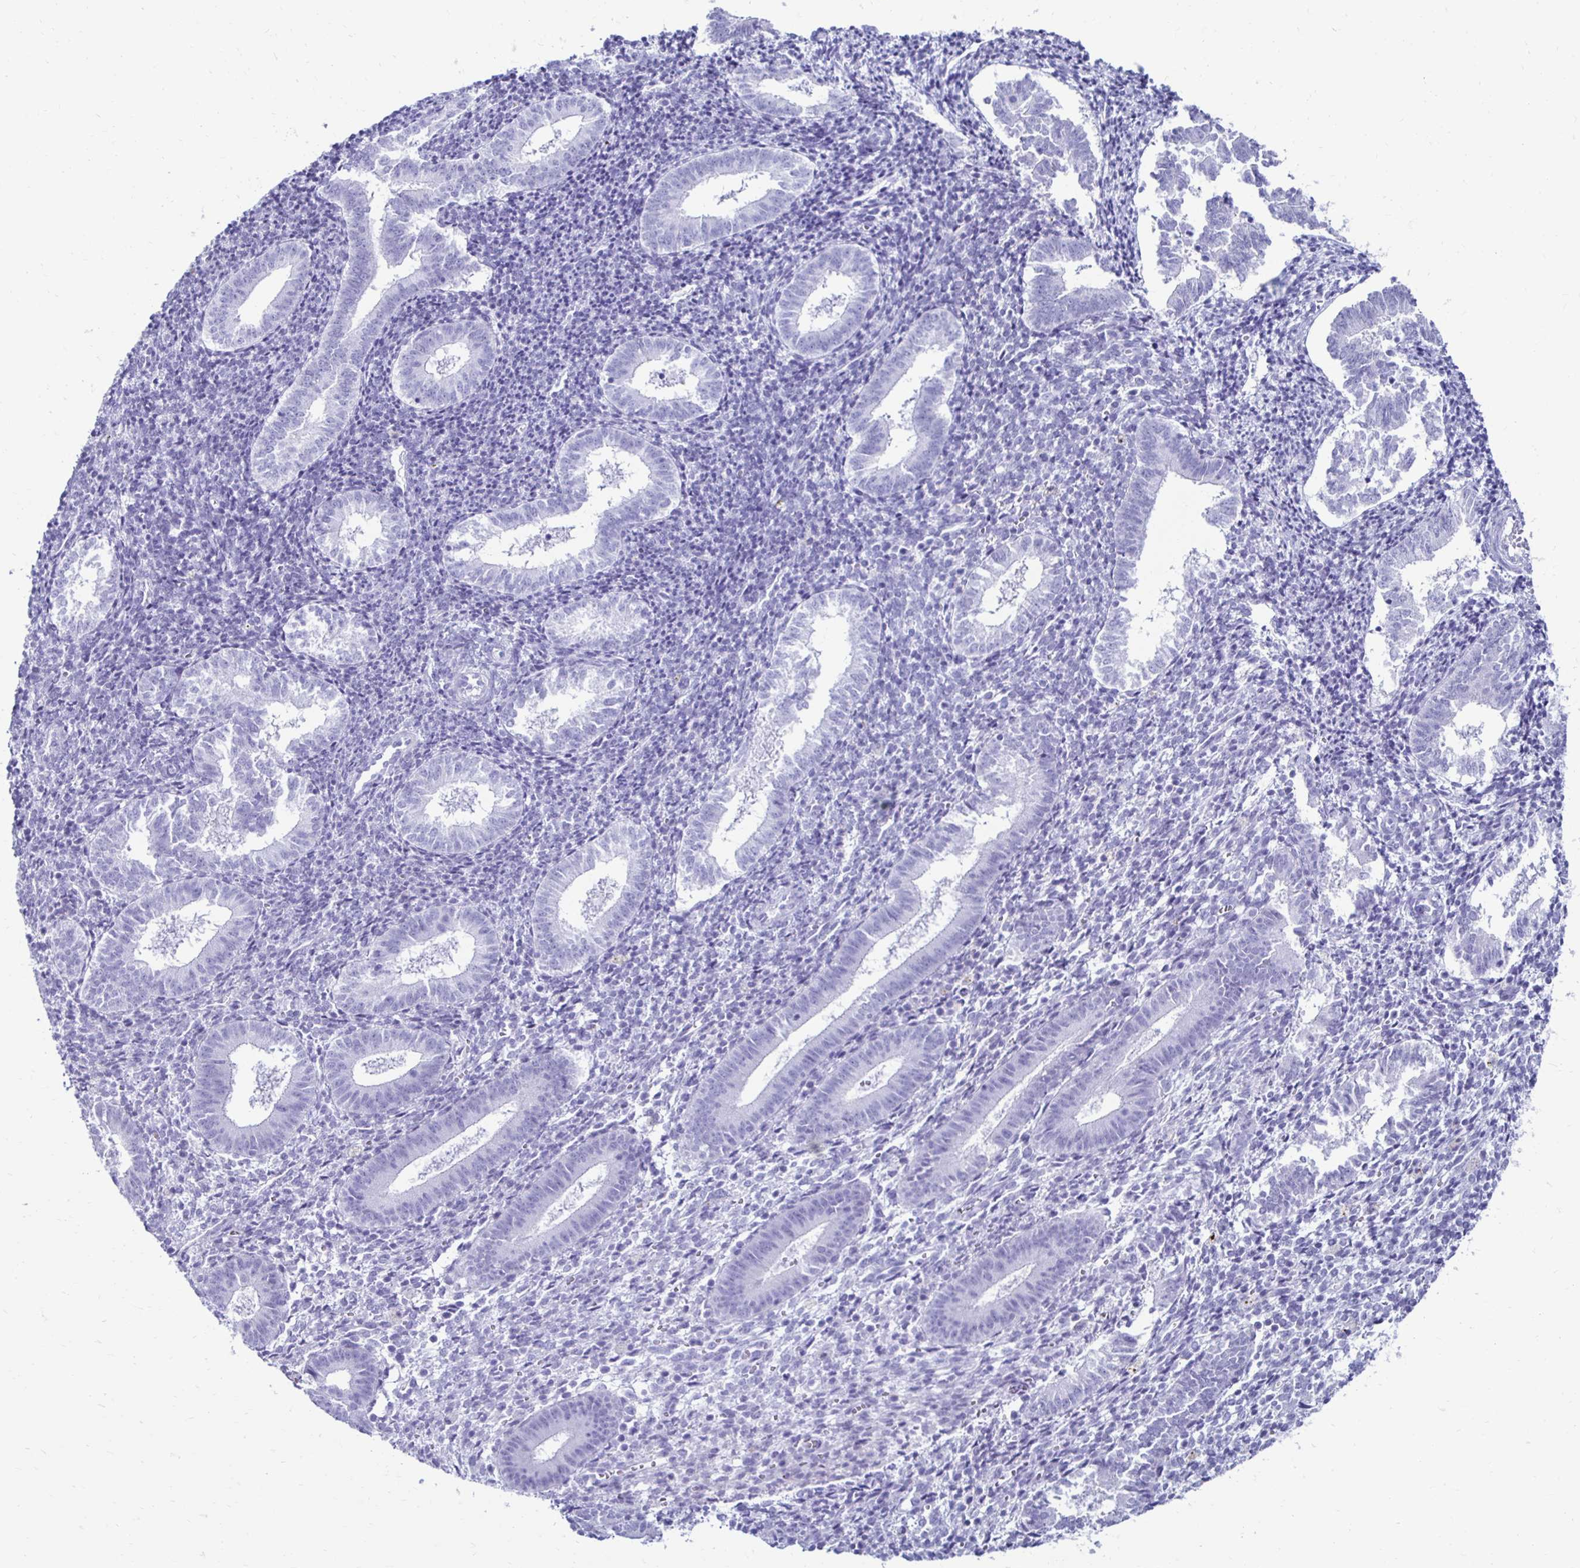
{"staining": {"intensity": "negative", "quantity": "none", "location": "none"}, "tissue": "endometrium", "cell_type": "Cells in endometrial stroma", "image_type": "normal", "snomed": [{"axis": "morphology", "description": "Normal tissue, NOS"}, {"axis": "topography", "description": "Endometrium"}], "caption": "Cells in endometrial stroma are negative for protein expression in normal human endometrium. (DAB (3,3'-diaminobenzidine) immunohistochemistry (IHC) with hematoxylin counter stain).", "gene": "CST5", "patient": {"sex": "female", "age": 25}}